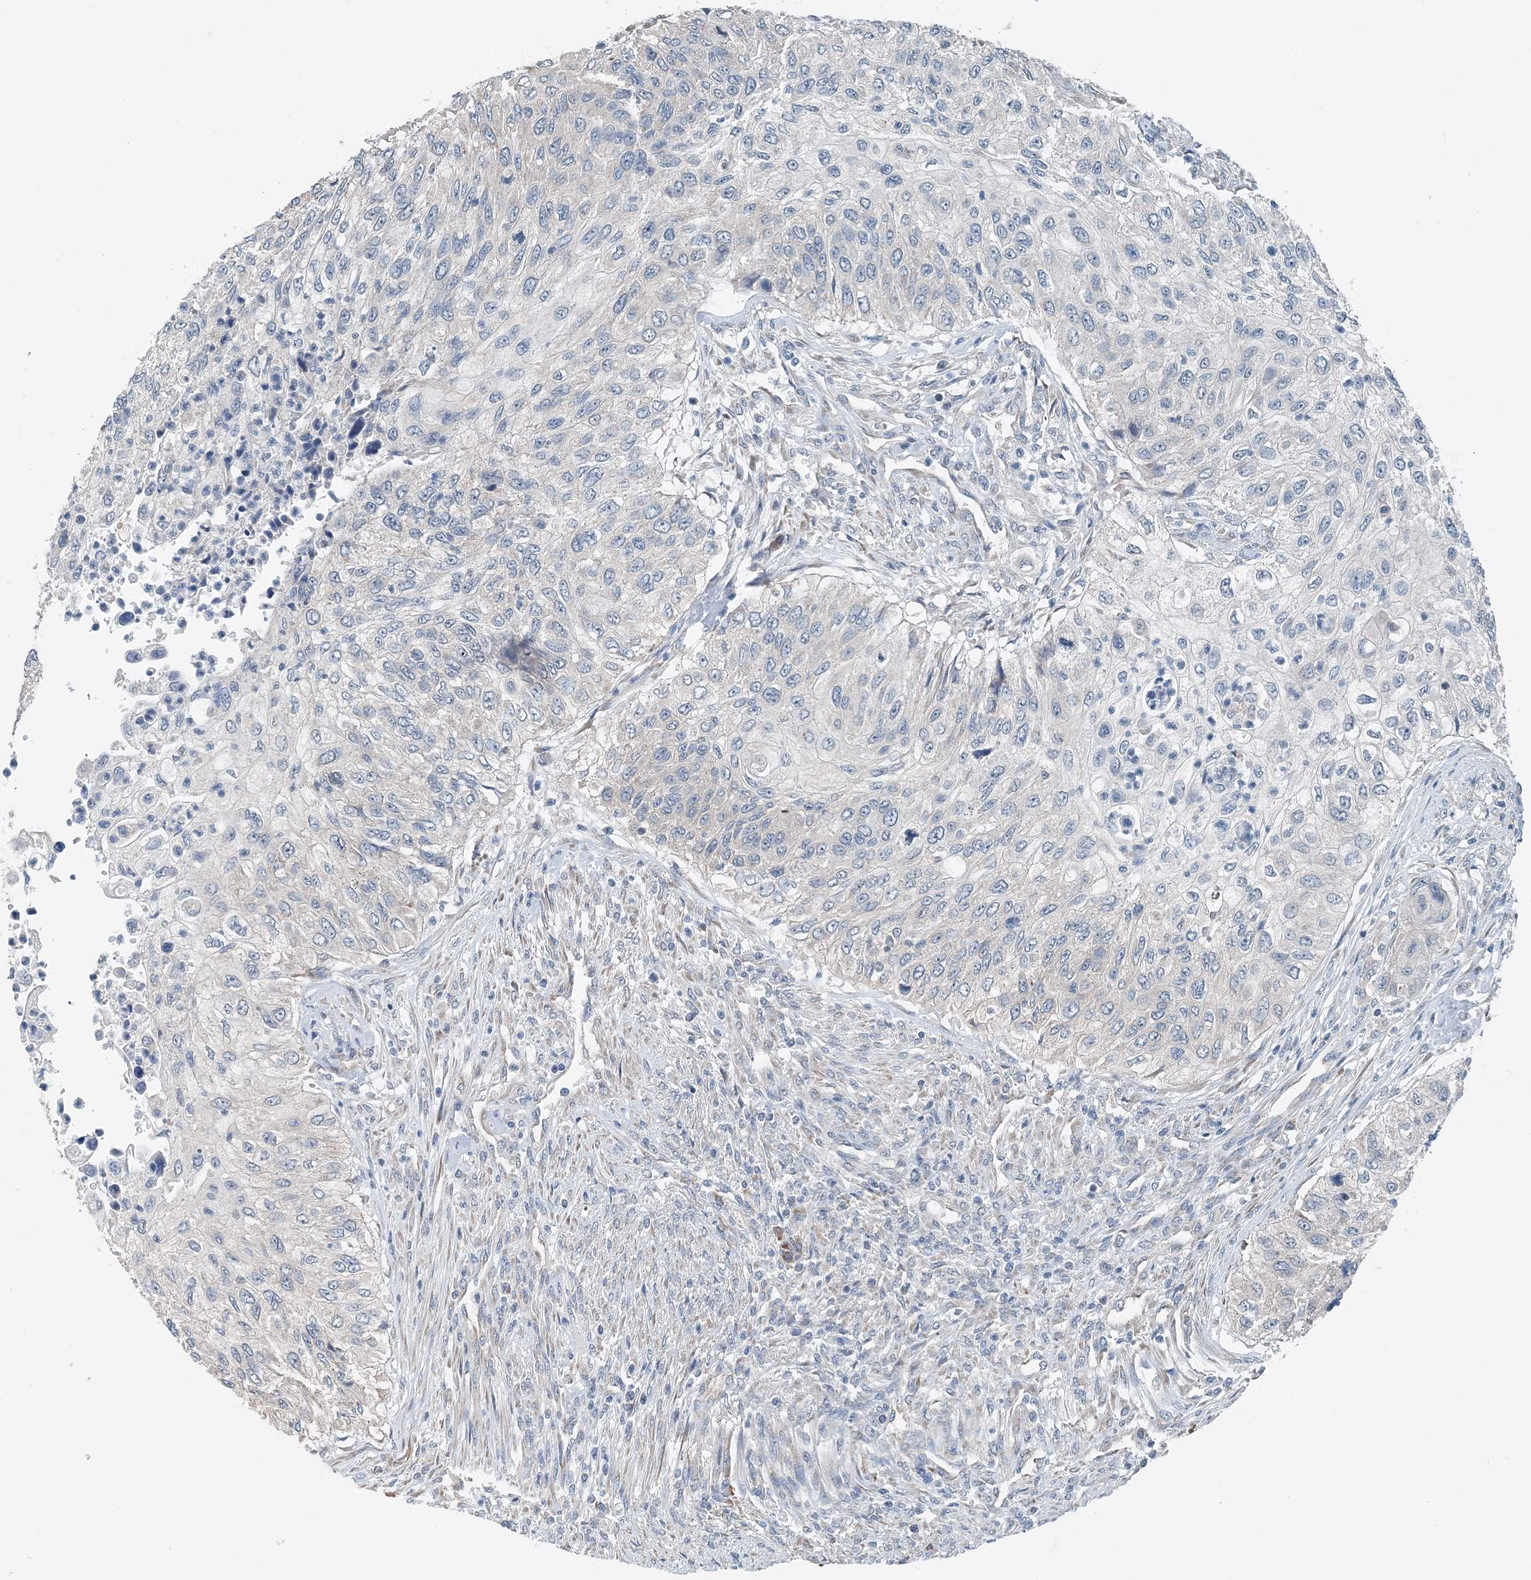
{"staining": {"intensity": "negative", "quantity": "none", "location": "none"}, "tissue": "urothelial cancer", "cell_type": "Tumor cells", "image_type": "cancer", "snomed": [{"axis": "morphology", "description": "Urothelial carcinoma, High grade"}, {"axis": "topography", "description": "Urinary bladder"}], "caption": "There is no significant staining in tumor cells of urothelial carcinoma (high-grade). (DAB immunohistochemistry visualized using brightfield microscopy, high magnification).", "gene": "EEF1A2", "patient": {"sex": "female", "age": 60}}